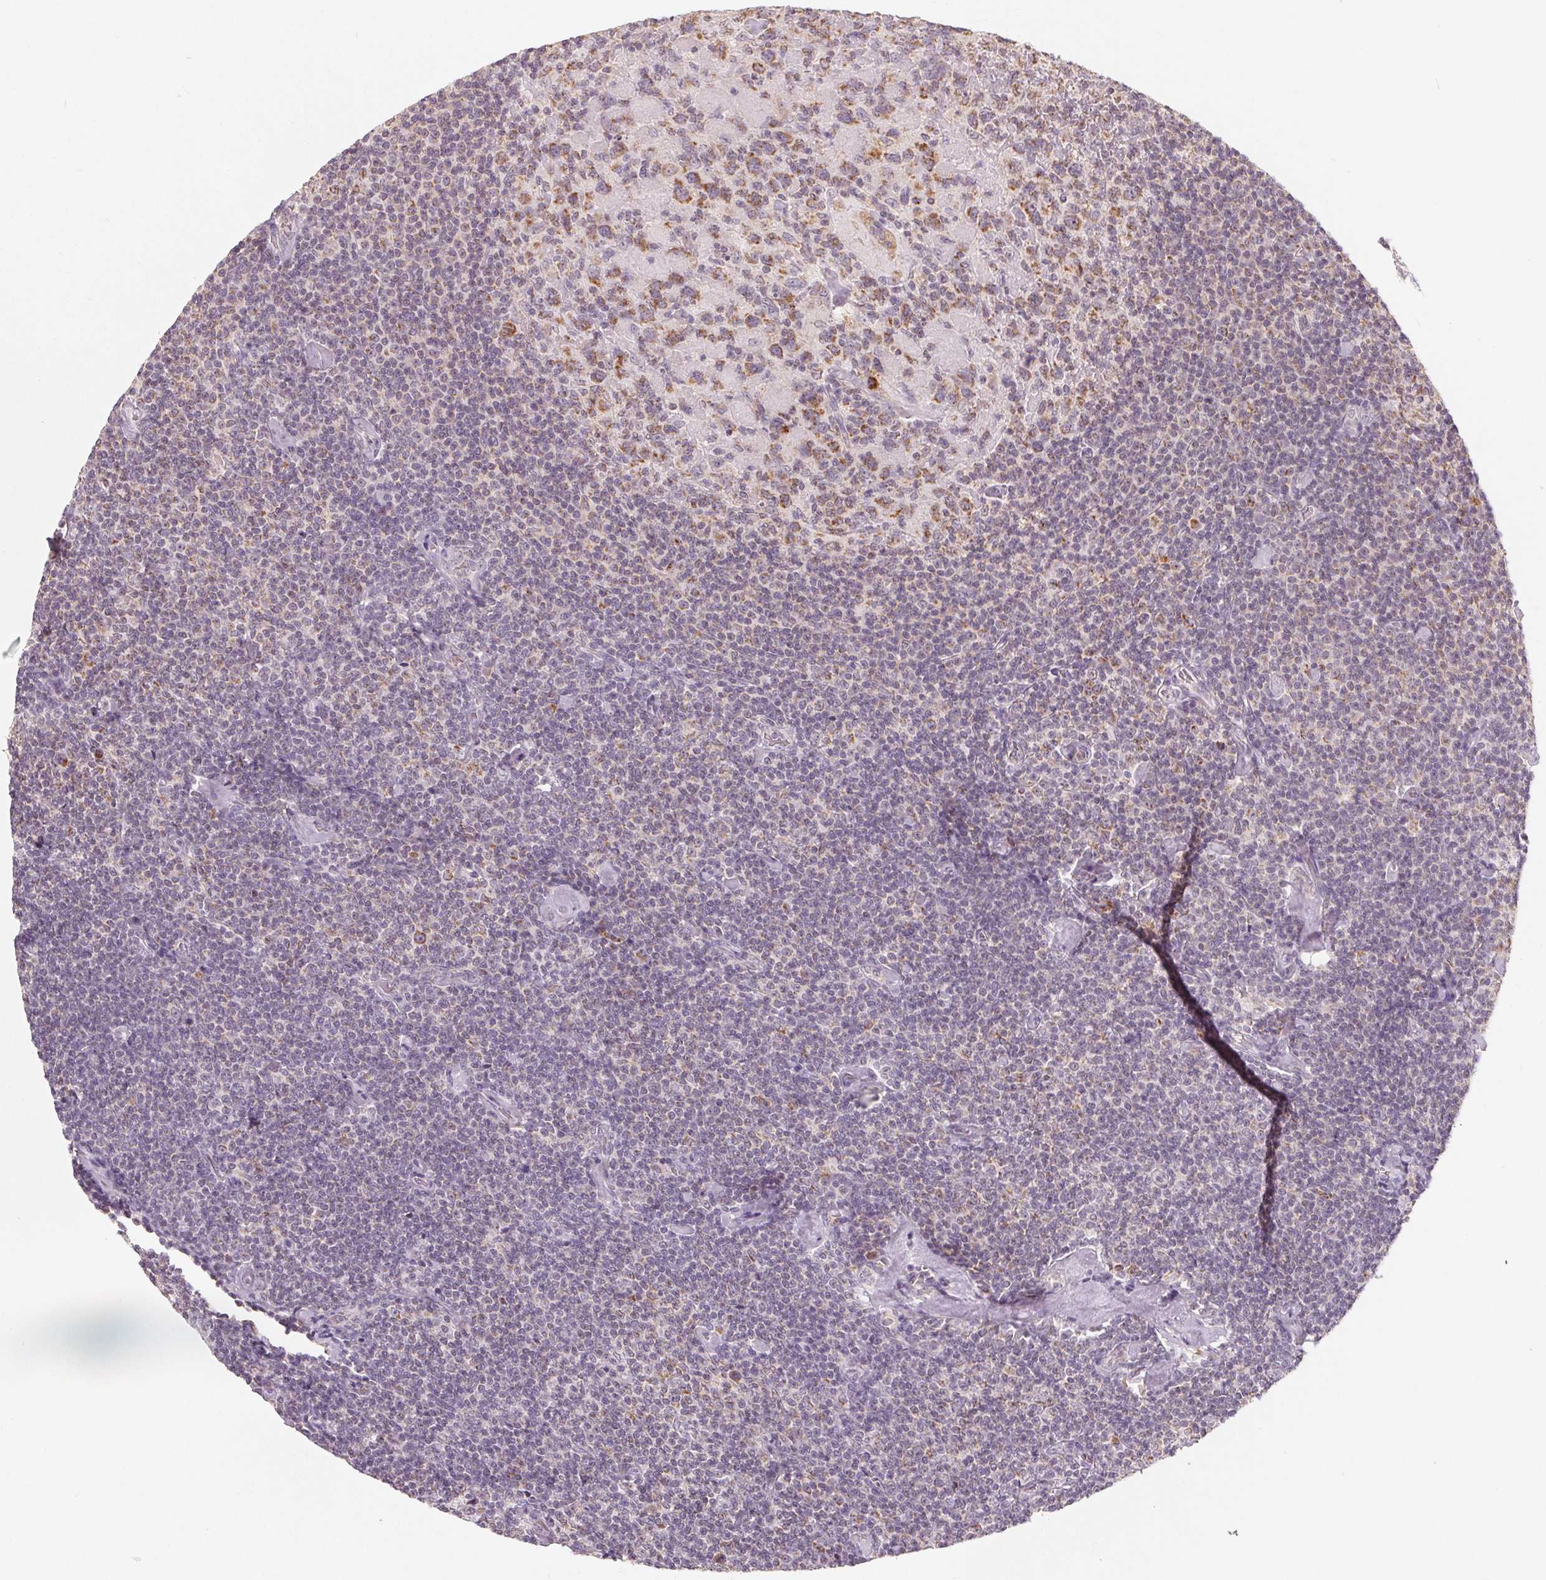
{"staining": {"intensity": "negative", "quantity": "none", "location": "none"}, "tissue": "lymphoma", "cell_type": "Tumor cells", "image_type": "cancer", "snomed": [{"axis": "morphology", "description": "Malignant lymphoma, non-Hodgkin's type, Low grade"}, {"axis": "topography", "description": "Lymph node"}], "caption": "Immunohistochemical staining of human lymphoma exhibits no significant positivity in tumor cells.", "gene": "GHITM", "patient": {"sex": "male", "age": 81}}